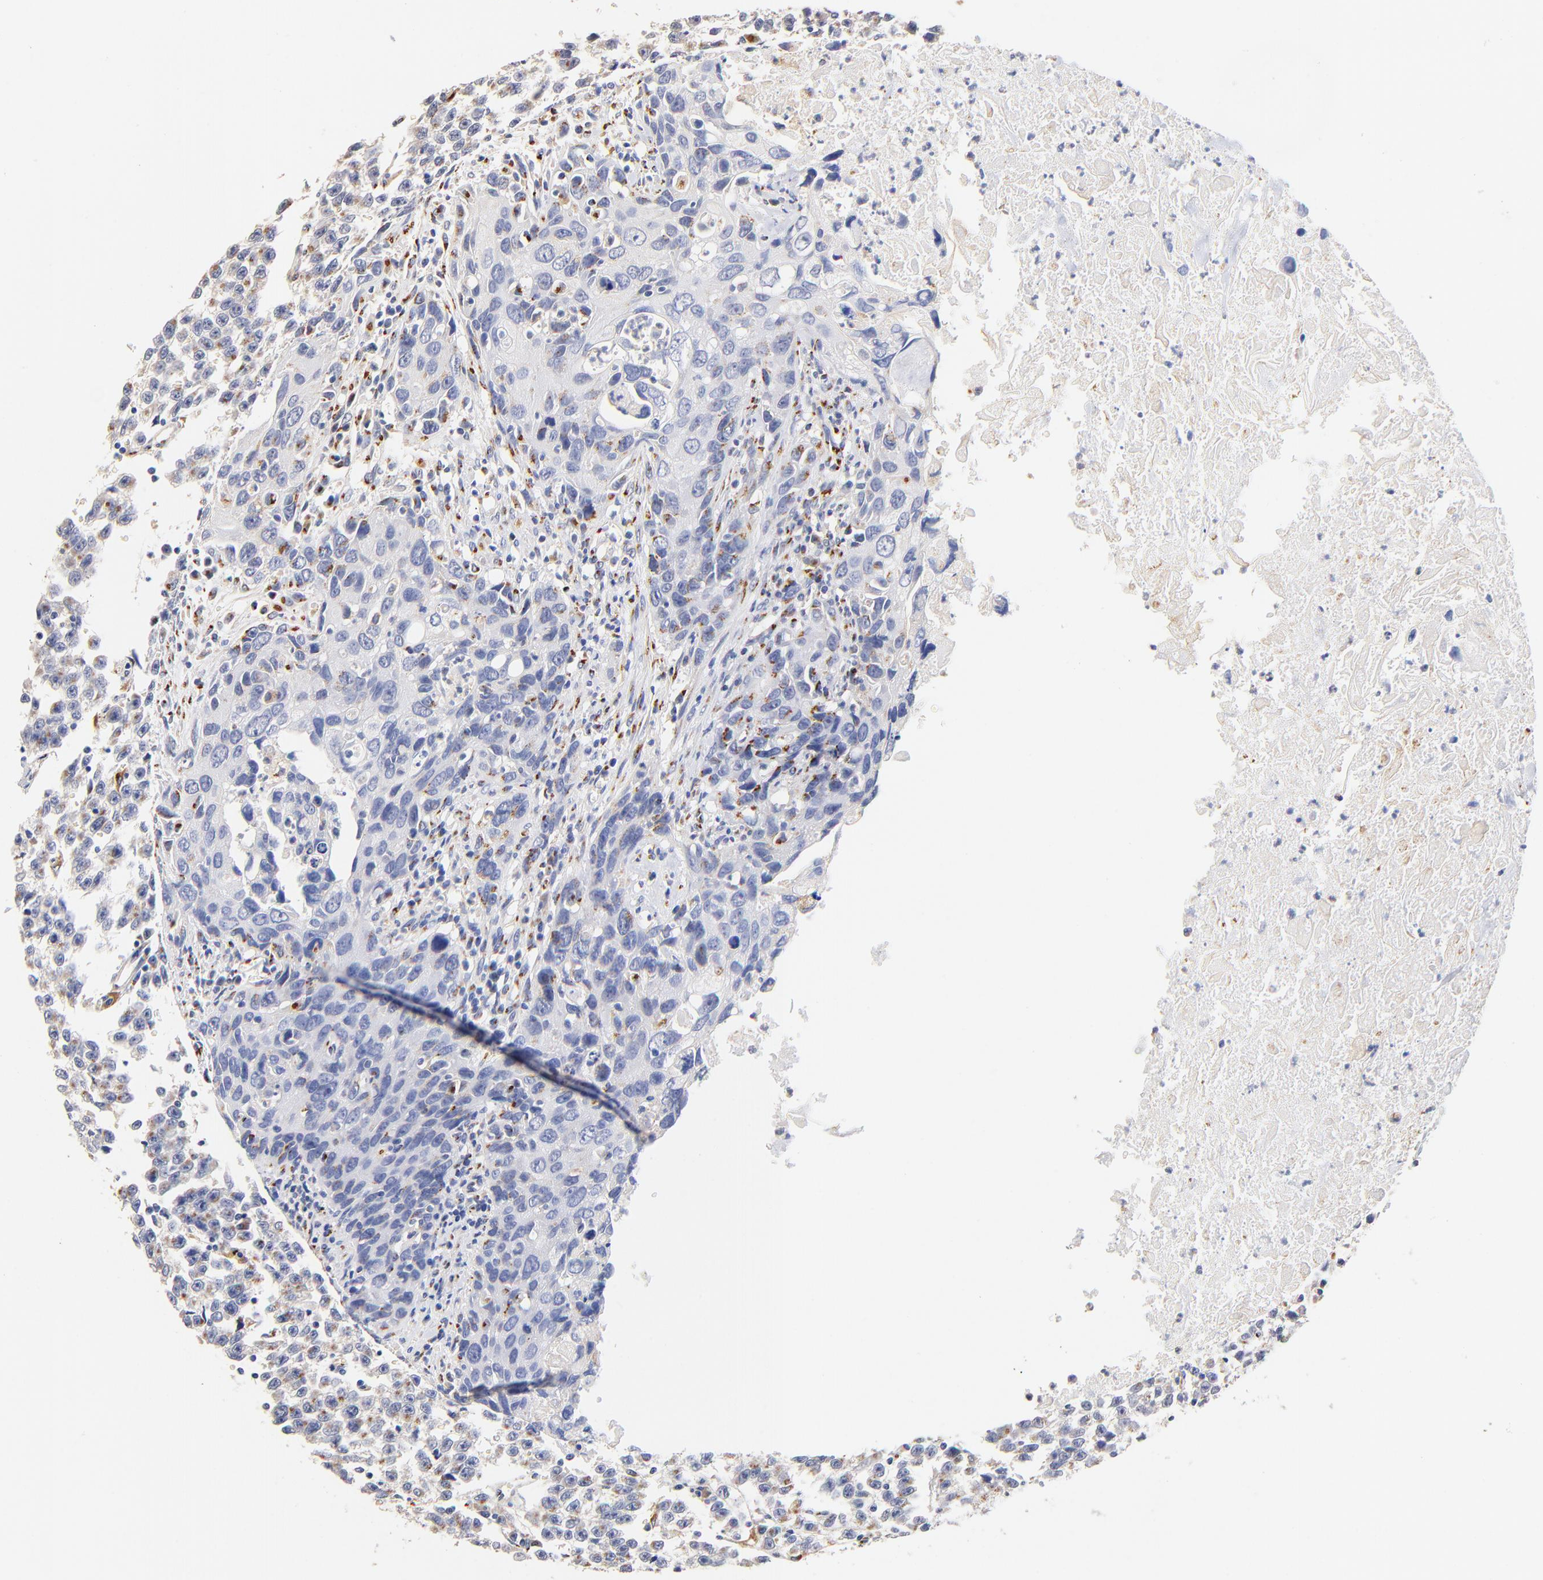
{"staining": {"intensity": "negative", "quantity": "none", "location": "none"}, "tissue": "urothelial cancer", "cell_type": "Tumor cells", "image_type": "cancer", "snomed": [{"axis": "morphology", "description": "Urothelial carcinoma, High grade"}, {"axis": "topography", "description": "Urinary bladder"}], "caption": "DAB (3,3'-diaminobenzidine) immunohistochemical staining of human urothelial carcinoma (high-grade) reveals no significant staining in tumor cells.", "gene": "FMNL3", "patient": {"sex": "male", "age": 71}}